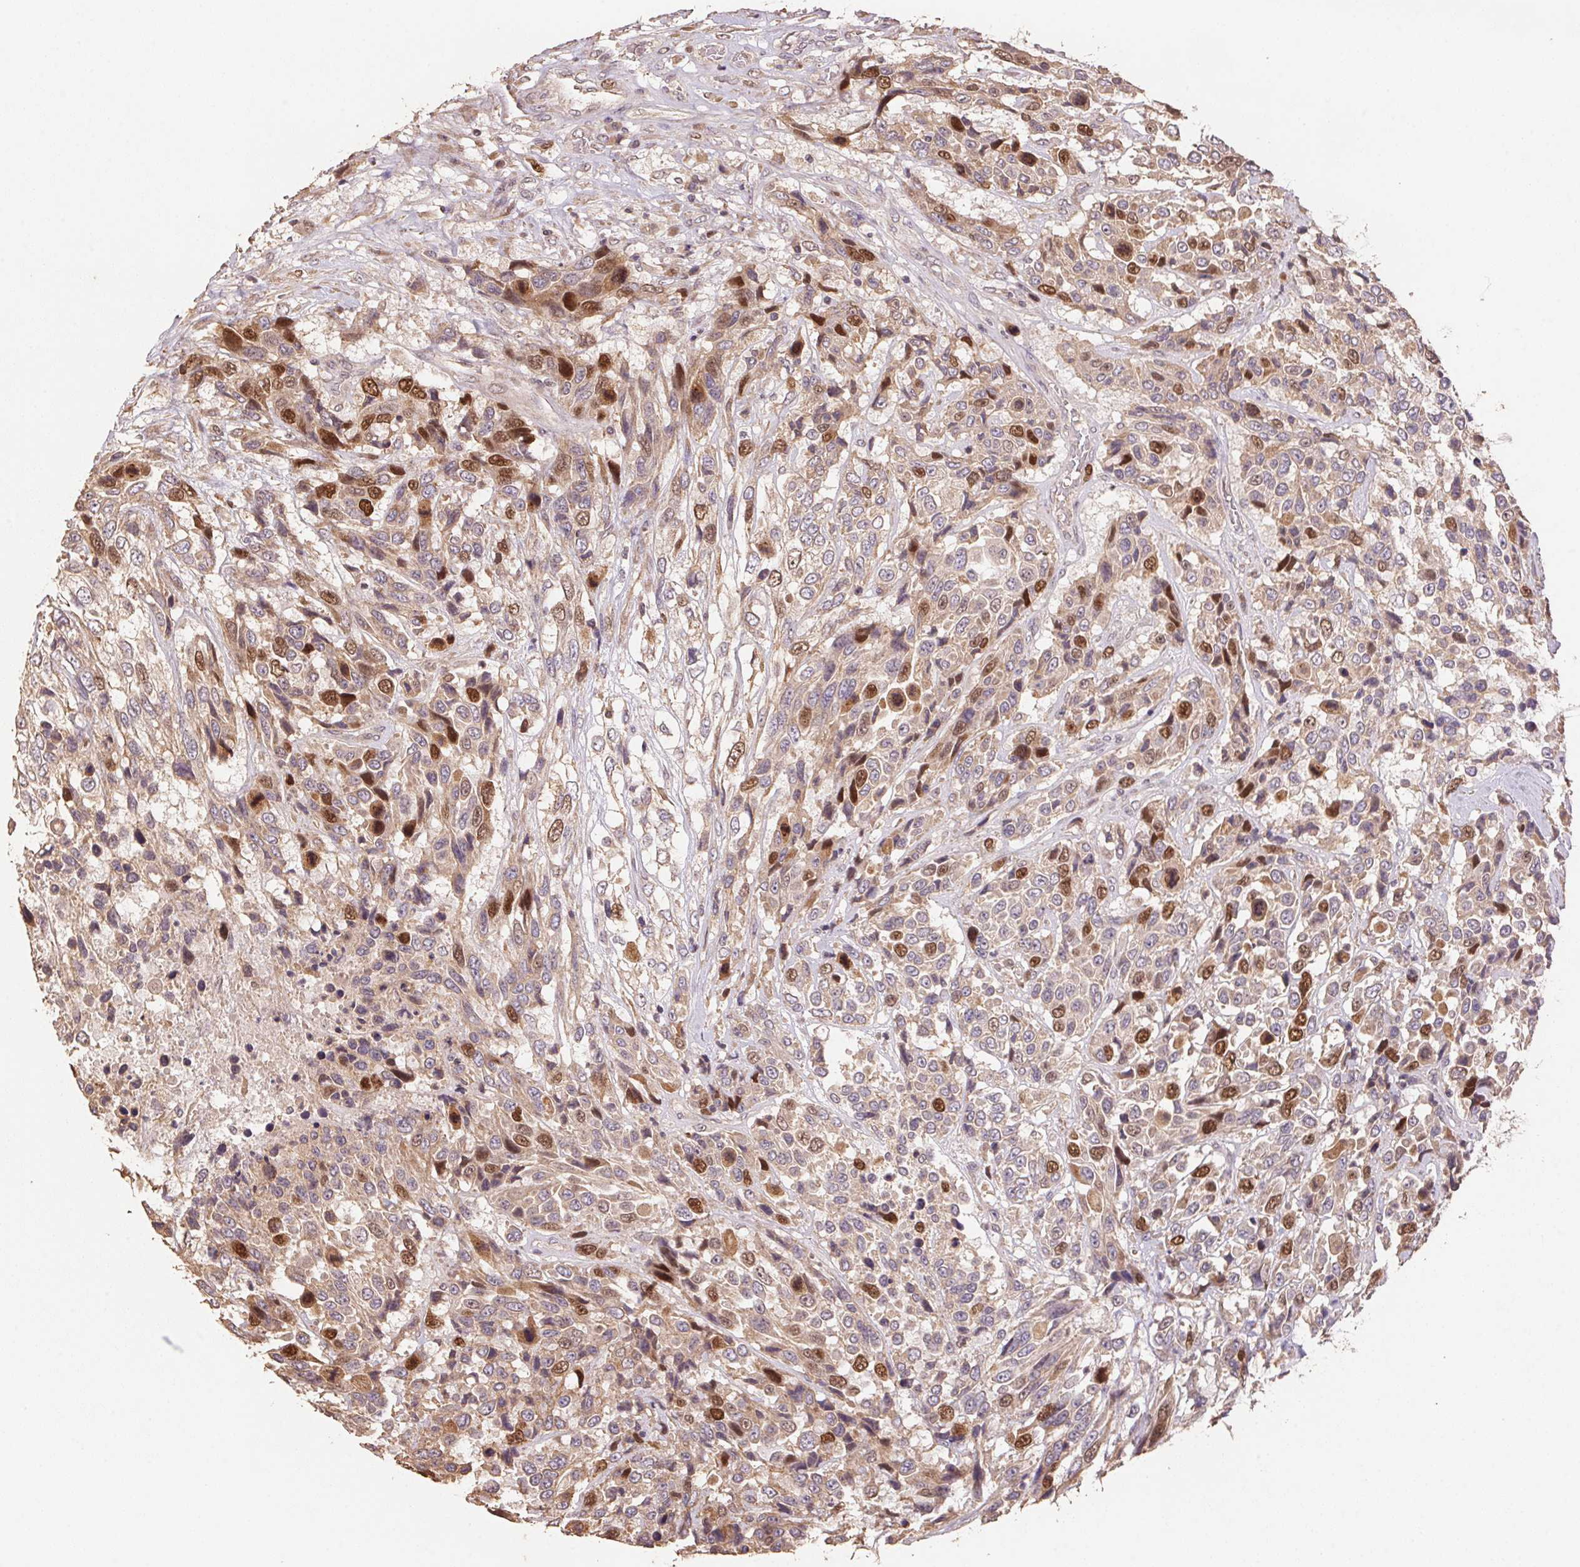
{"staining": {"intensity": "moderate", "quantity": ">75%", "location": "cytoplasmic/membranous,nuclear"}, "tissue": "urothelial cancer", "cell_type": "Tumor cells", "image_type": "cancer", "snomed": [{"axis": "morphology", "description": "Urothelial carcinoma, High grade"}, {"axis": "topography", "description": "Urinary bladder"}], "caption": "High-grade urothelial carcinoma stained with IHC reveals moderate cytoplasmic/membranous and nuclear expression in about >75% of tumor cells.", "gene": "CENPF", "patient": {"sex": "female", "age": 70}}